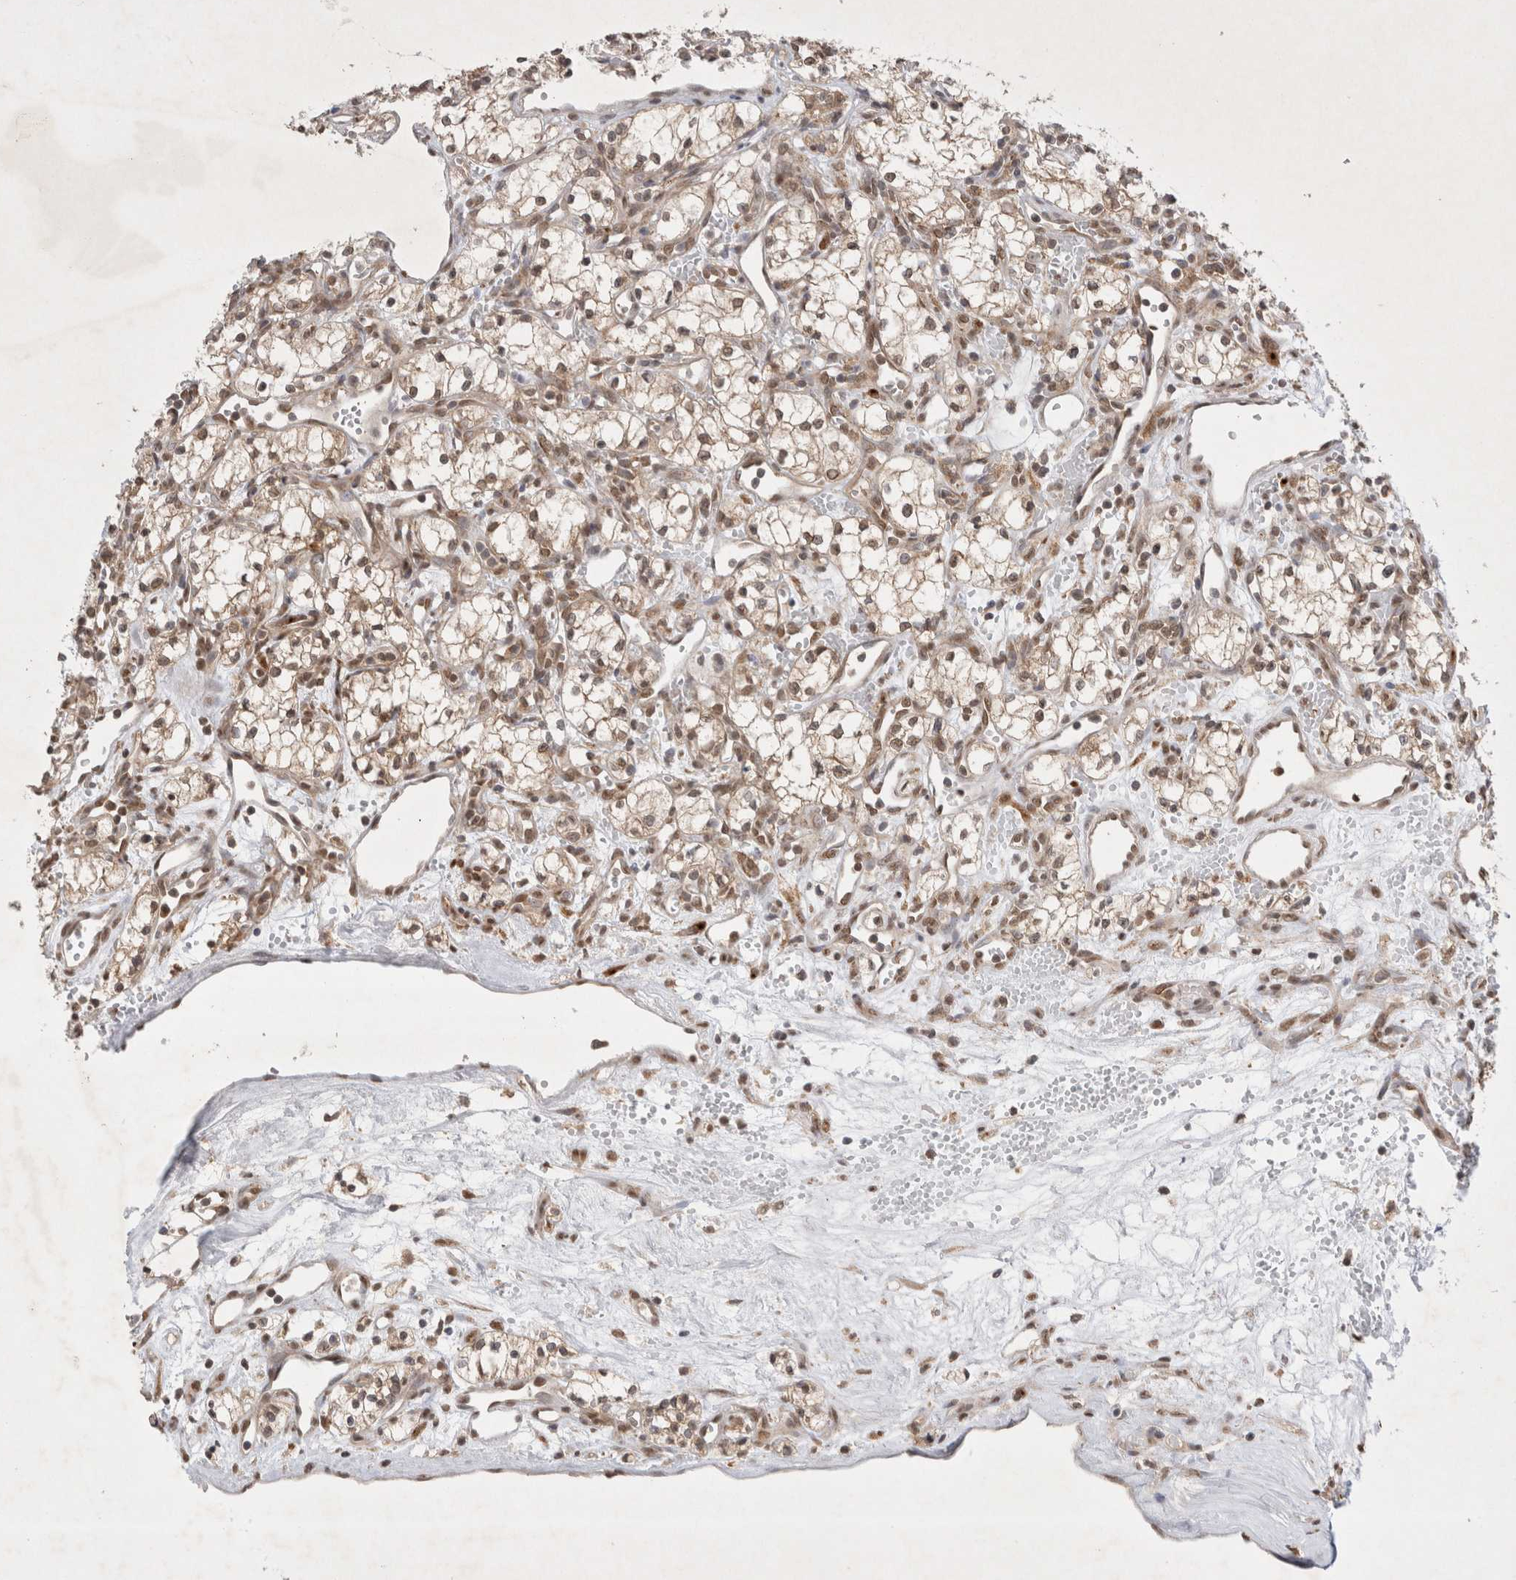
{"staining": {"intensity": "moderate", "quantity": "25%-75%", "location": "cytoplasmic/membranous,nuclear"}, "tissue": "renal cancer", "cell_type": "Tumor cells", "image_type": "cancer", "snomed": [{"axis": "morphology", "description": "Adenocarcinoma, NOS"}, {"axis": "topography", "description": "Kidney"}], "caption": "High-magnification brightfield microscopy of renal adenocarcinoma stained with DAB (3,3'-diaminobenzidine) (brown) and counterstained with hematoxylin (blue). tumor cells exhibit moderate cytoplasmic/membranous and nuclear staining is identified in about25%-75% of cells. (Brightfield microscopy of DAB IHC at high magnification).", "gene": "WIPF2", "patient": {"sex": "male", "age": 59}}